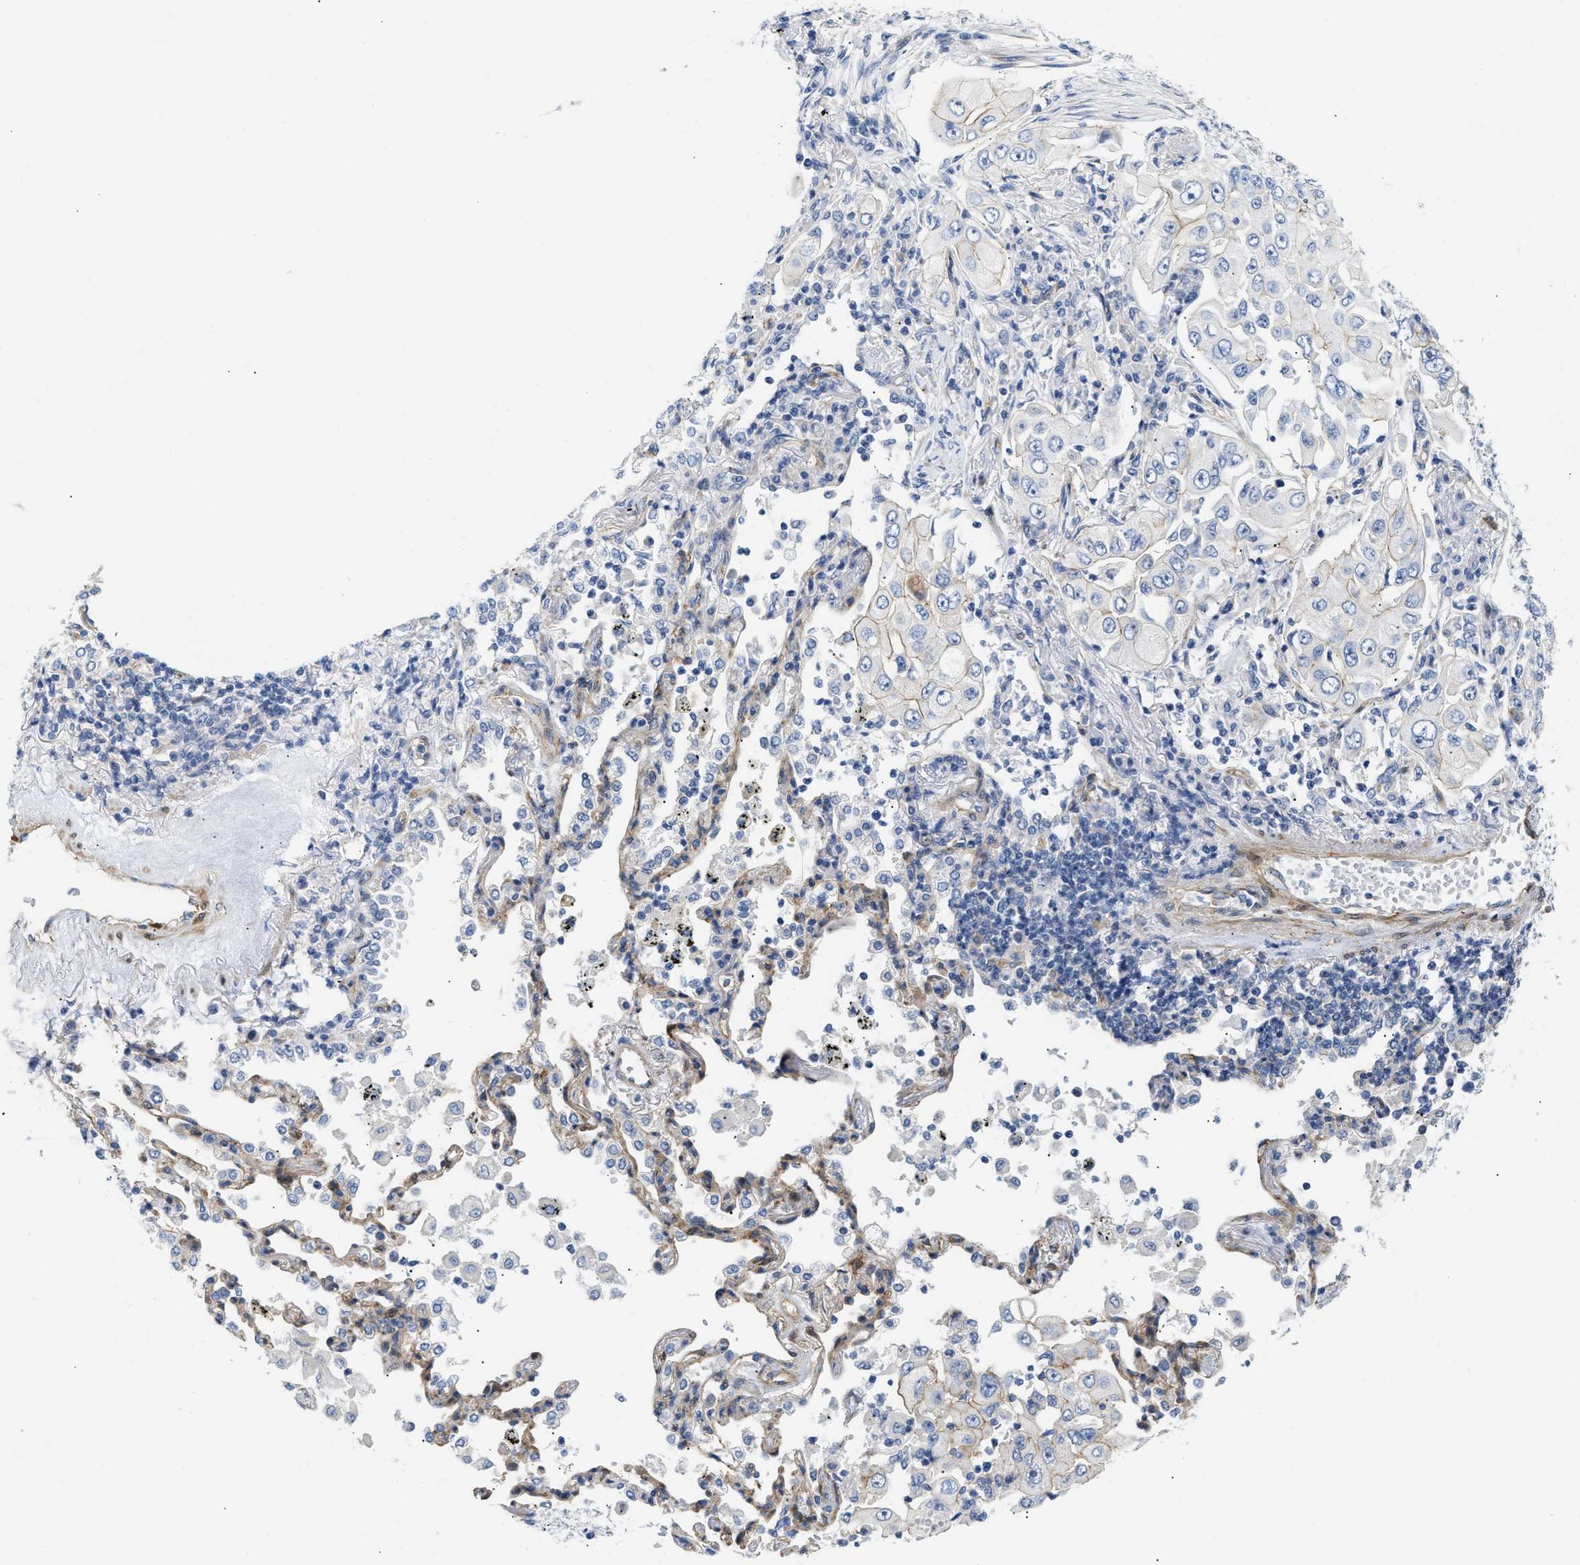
{"staining": {"intensity": "negative", "quantity": "none", "location": "none"}, "tissue": "lung cancer", "cell_type": "Tumor cells", "image_type": "cancer", "snomed": [{"axis": "morphology", "description": "Adenocarcinoma, NOS"}, {"axis": "topography", "description": "Lung"}], "caption": "Tumor cells show no significant protein staining in adenocarcinoma (lung).", "gene": "FHL1", "patient": {"sex": "male", "age": 84}}